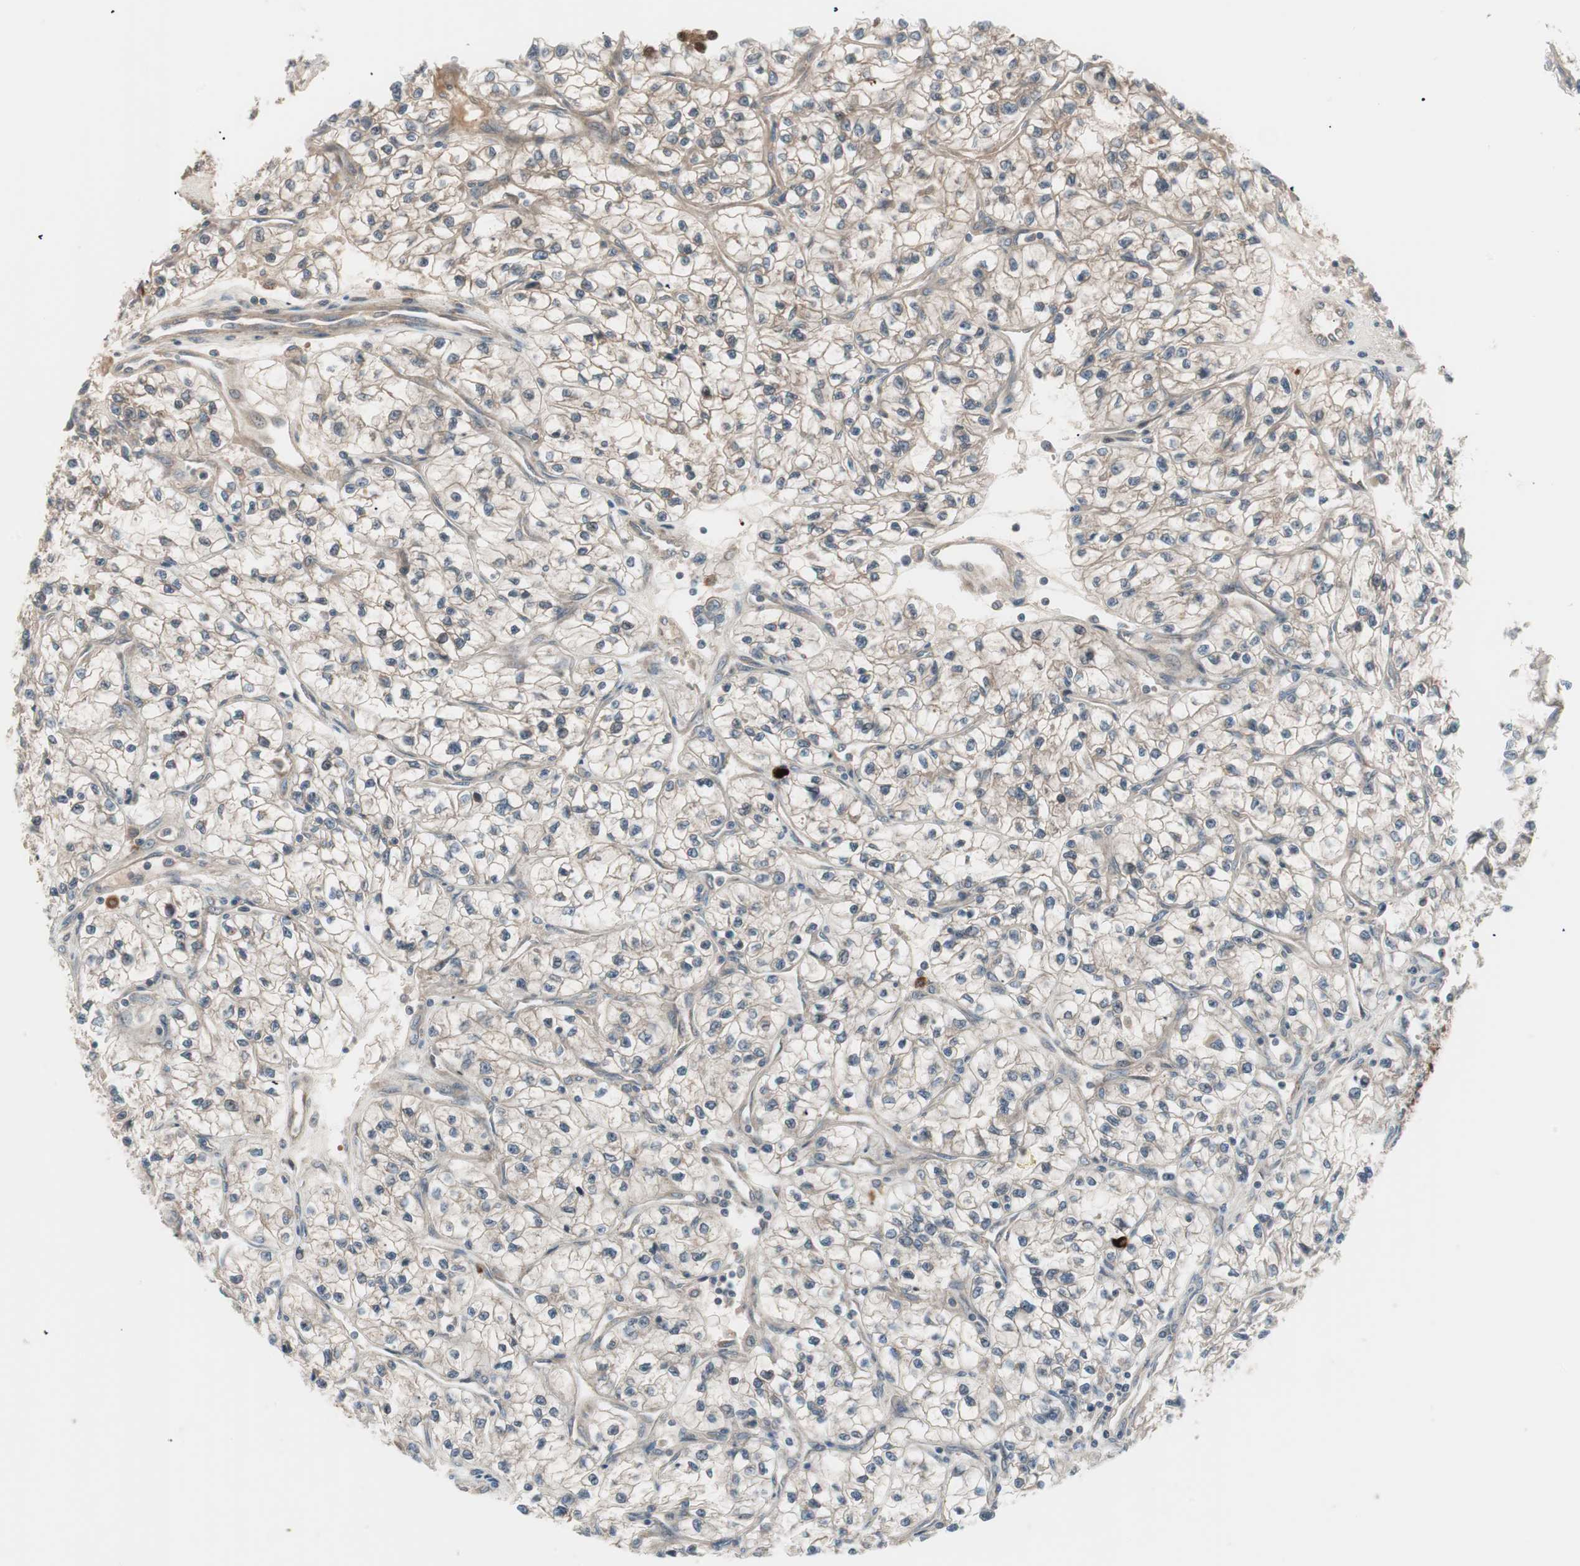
{"staining": {"intensity": "weak", "quantity": ">75%", "location": "cytoplasmic/membranous"}, "tissue": "renal cancer", "cell_type": "Tumor cells", "image_type": "cancer", "snomed": [{"axis": "morphology", "description": "Adenocarcinoma, NOS"}, {"axis": "topography", "description": "Kidney"}], "caption": "Immunohistochemistry (IHC) of adenocarcinoma (renal) exhibits low levels of weak cytoplasmic/membranous staining in about >75% of tumor cells.", "gene": "PRKG2", "patient": {"sex": "female", "age": 57}}